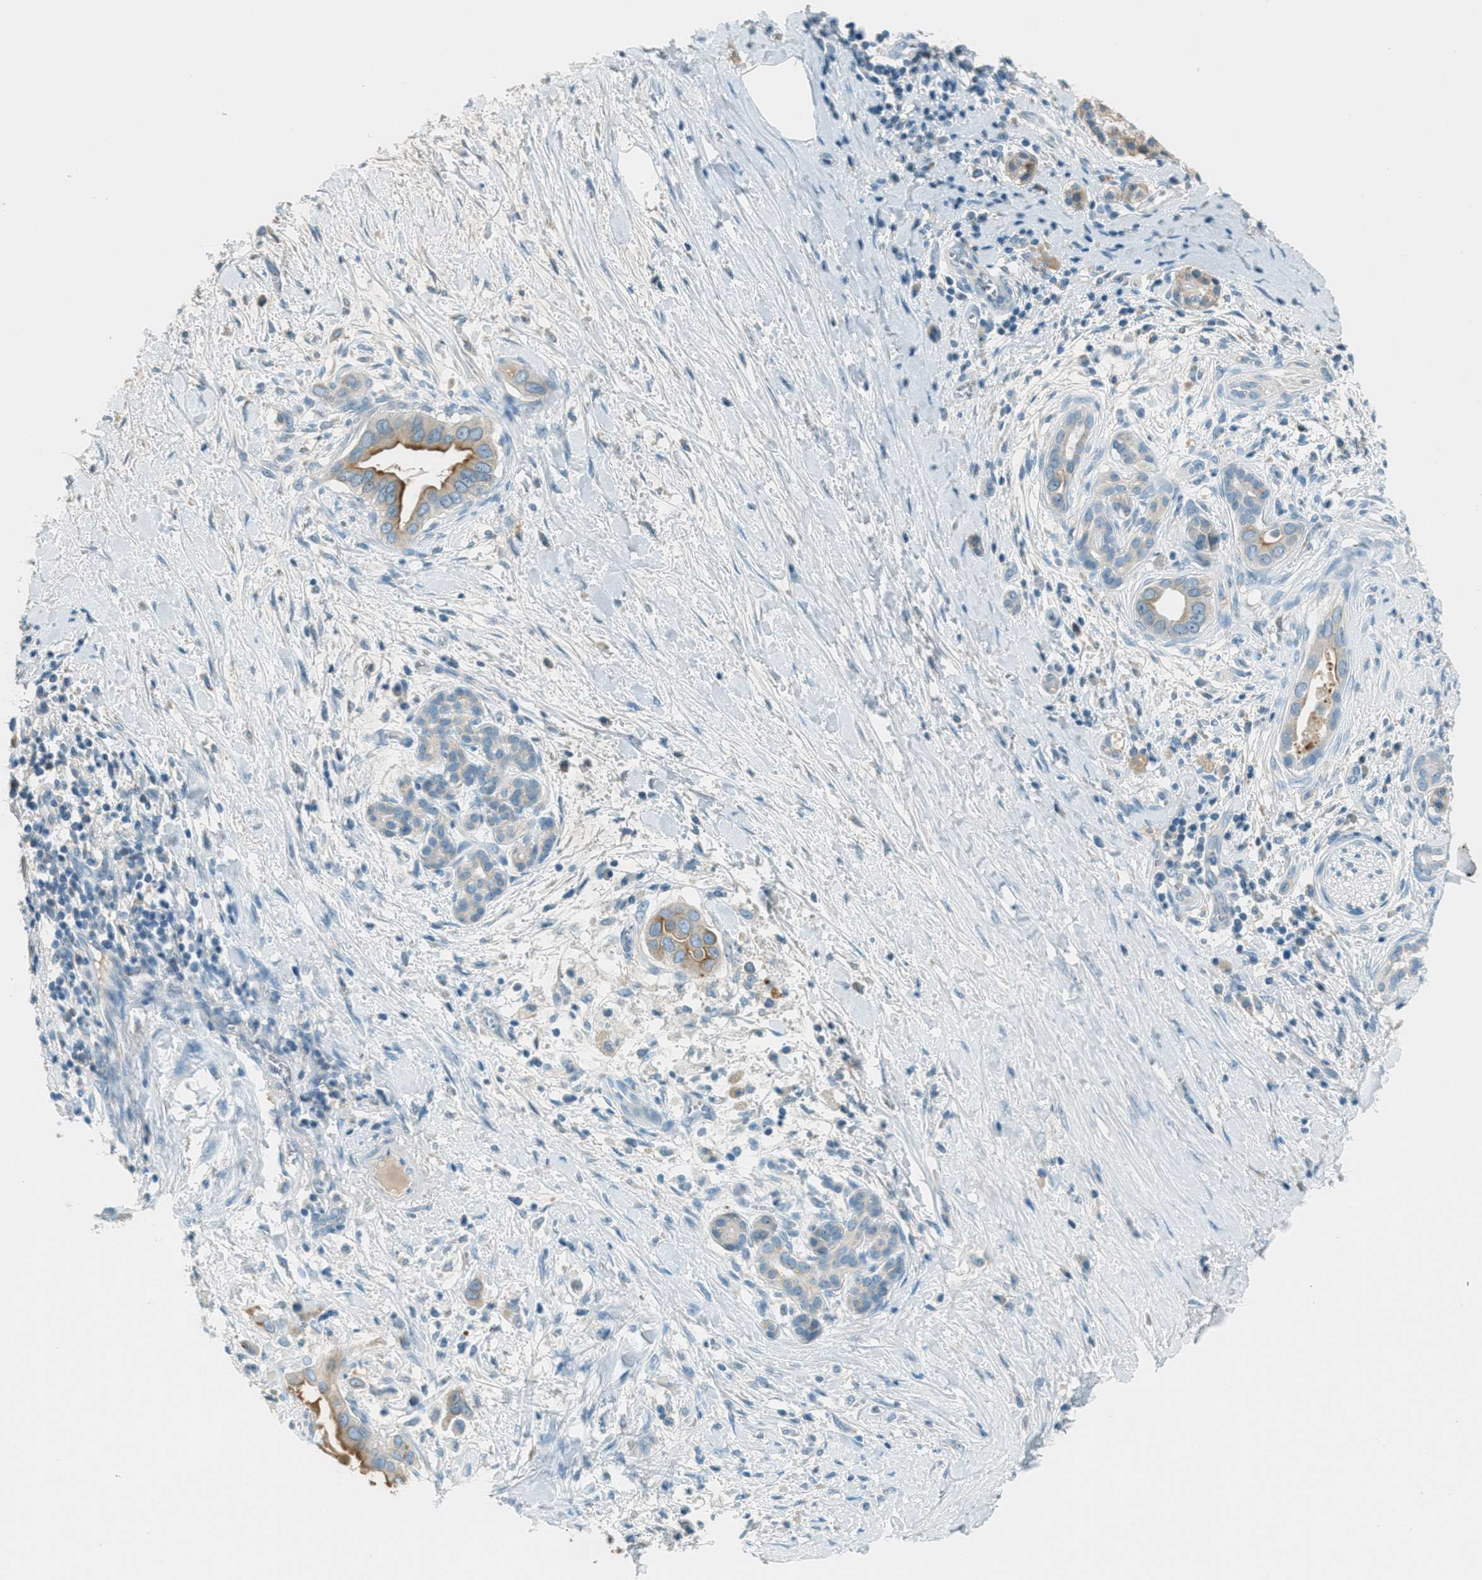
{"staining": {"intensity": "strong", "quantity": "25%-75%", "location": "cytoplasmic/membranous"}, "tissue": "pancreatic cancer", "cell_type": "Tumor cells", "image_type": "cancer", "snomed": [{"axis": "morphology", "description": "Adenocarcinoma, NOS"}, {"axis": "topography", "description": "Pancreas"}], "caption": "Immunohistochemical staining of adenocarcinoma (pancreatic) displays high levels of strong cytoplasmic/membranous protein positivity in about 25%-75% of tumor cells.", "gene": "MSLN", "patient": {"sex": "male", "age": 55}}